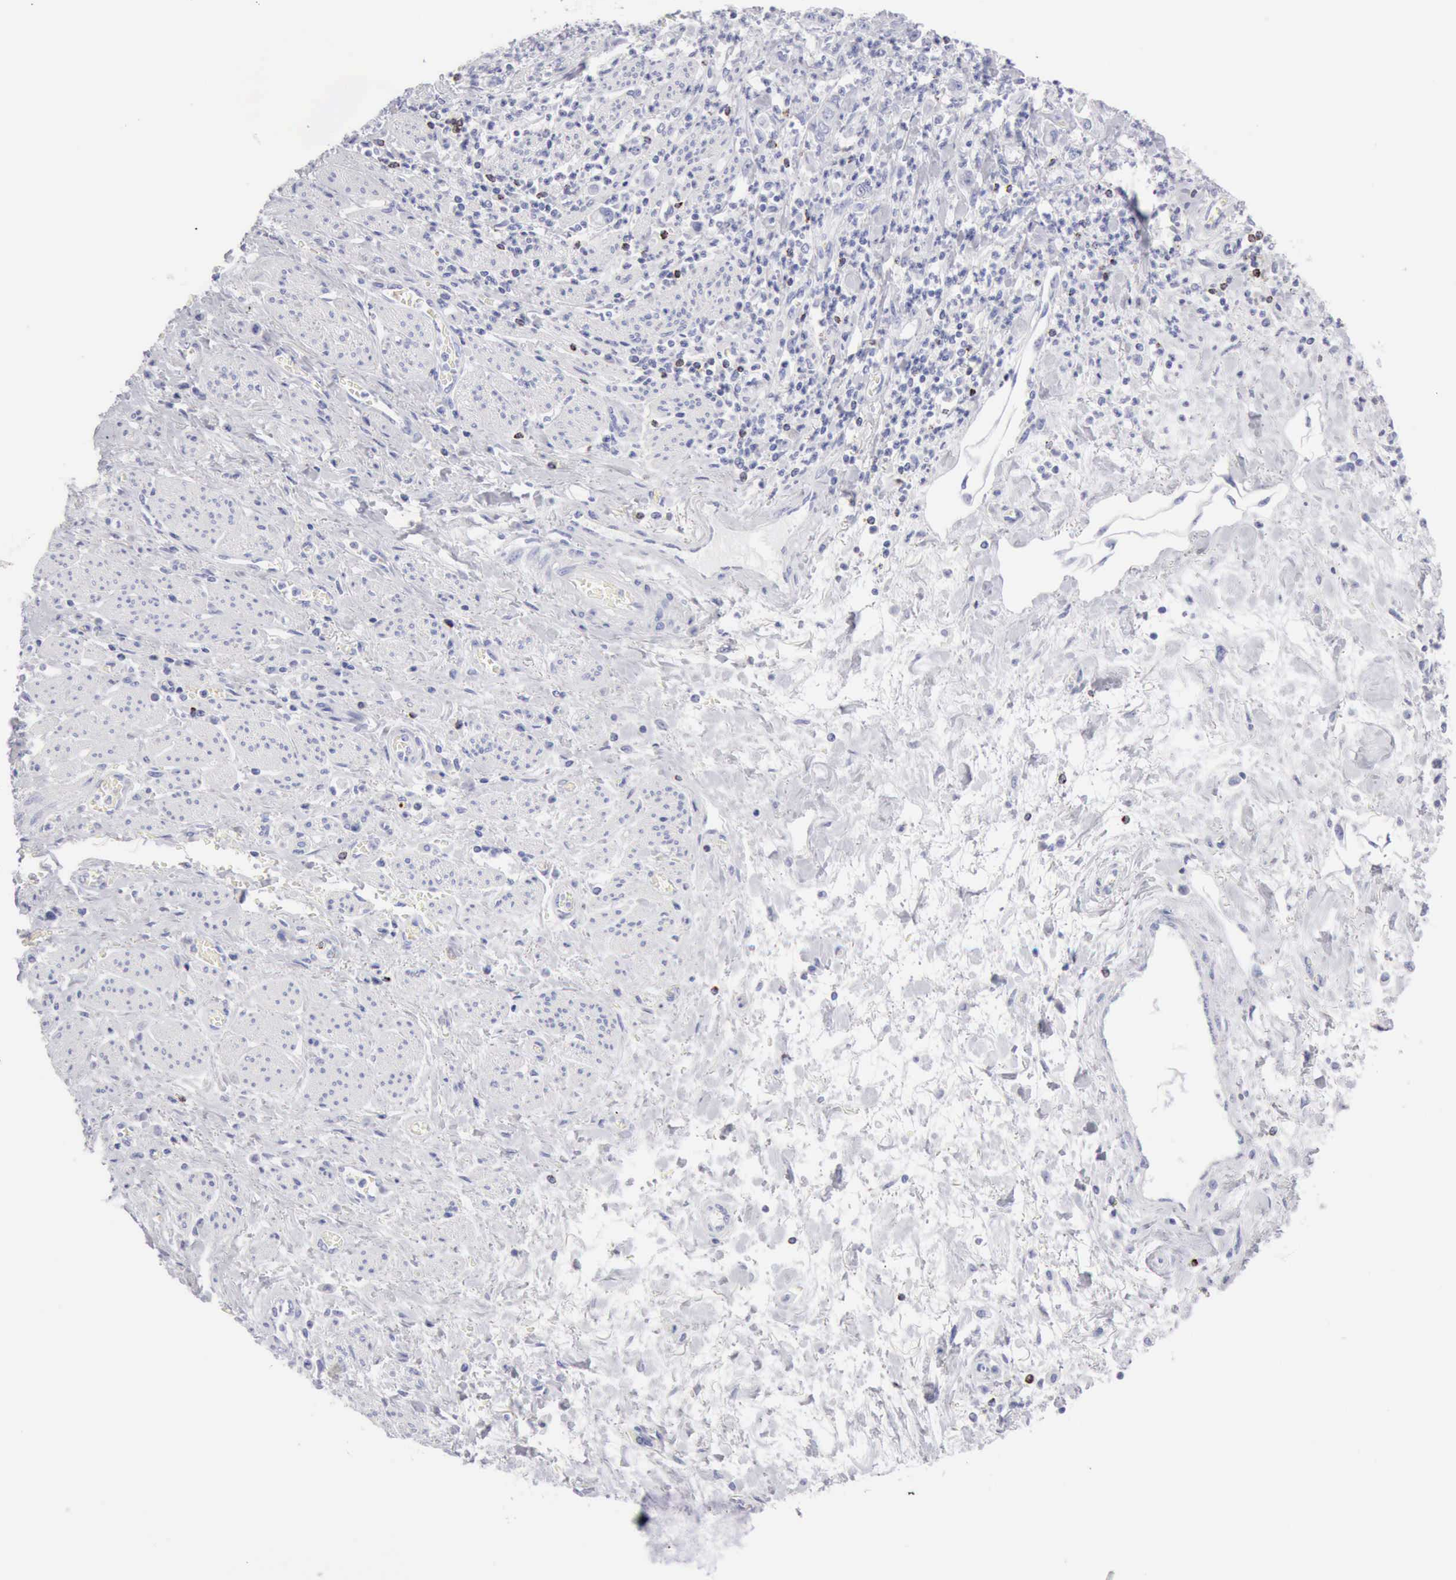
{"staining": {"intensity": "negative", "quantity": "none", "location": "none"}, "tissue": "stomach cancer", "cell_type": "Tumor cells", "image_type": "cancer", "snomed": [{"axis": "morphology", "description": "Adenocarcinoma, NOS"}, {"axis": "topography", "description": "Stomach"}], "caption": "Tumor cells are negative for protein expression in human stomach cancer.", "gene": "GZMB", "patient": {"sex": "female", "age": 76}}